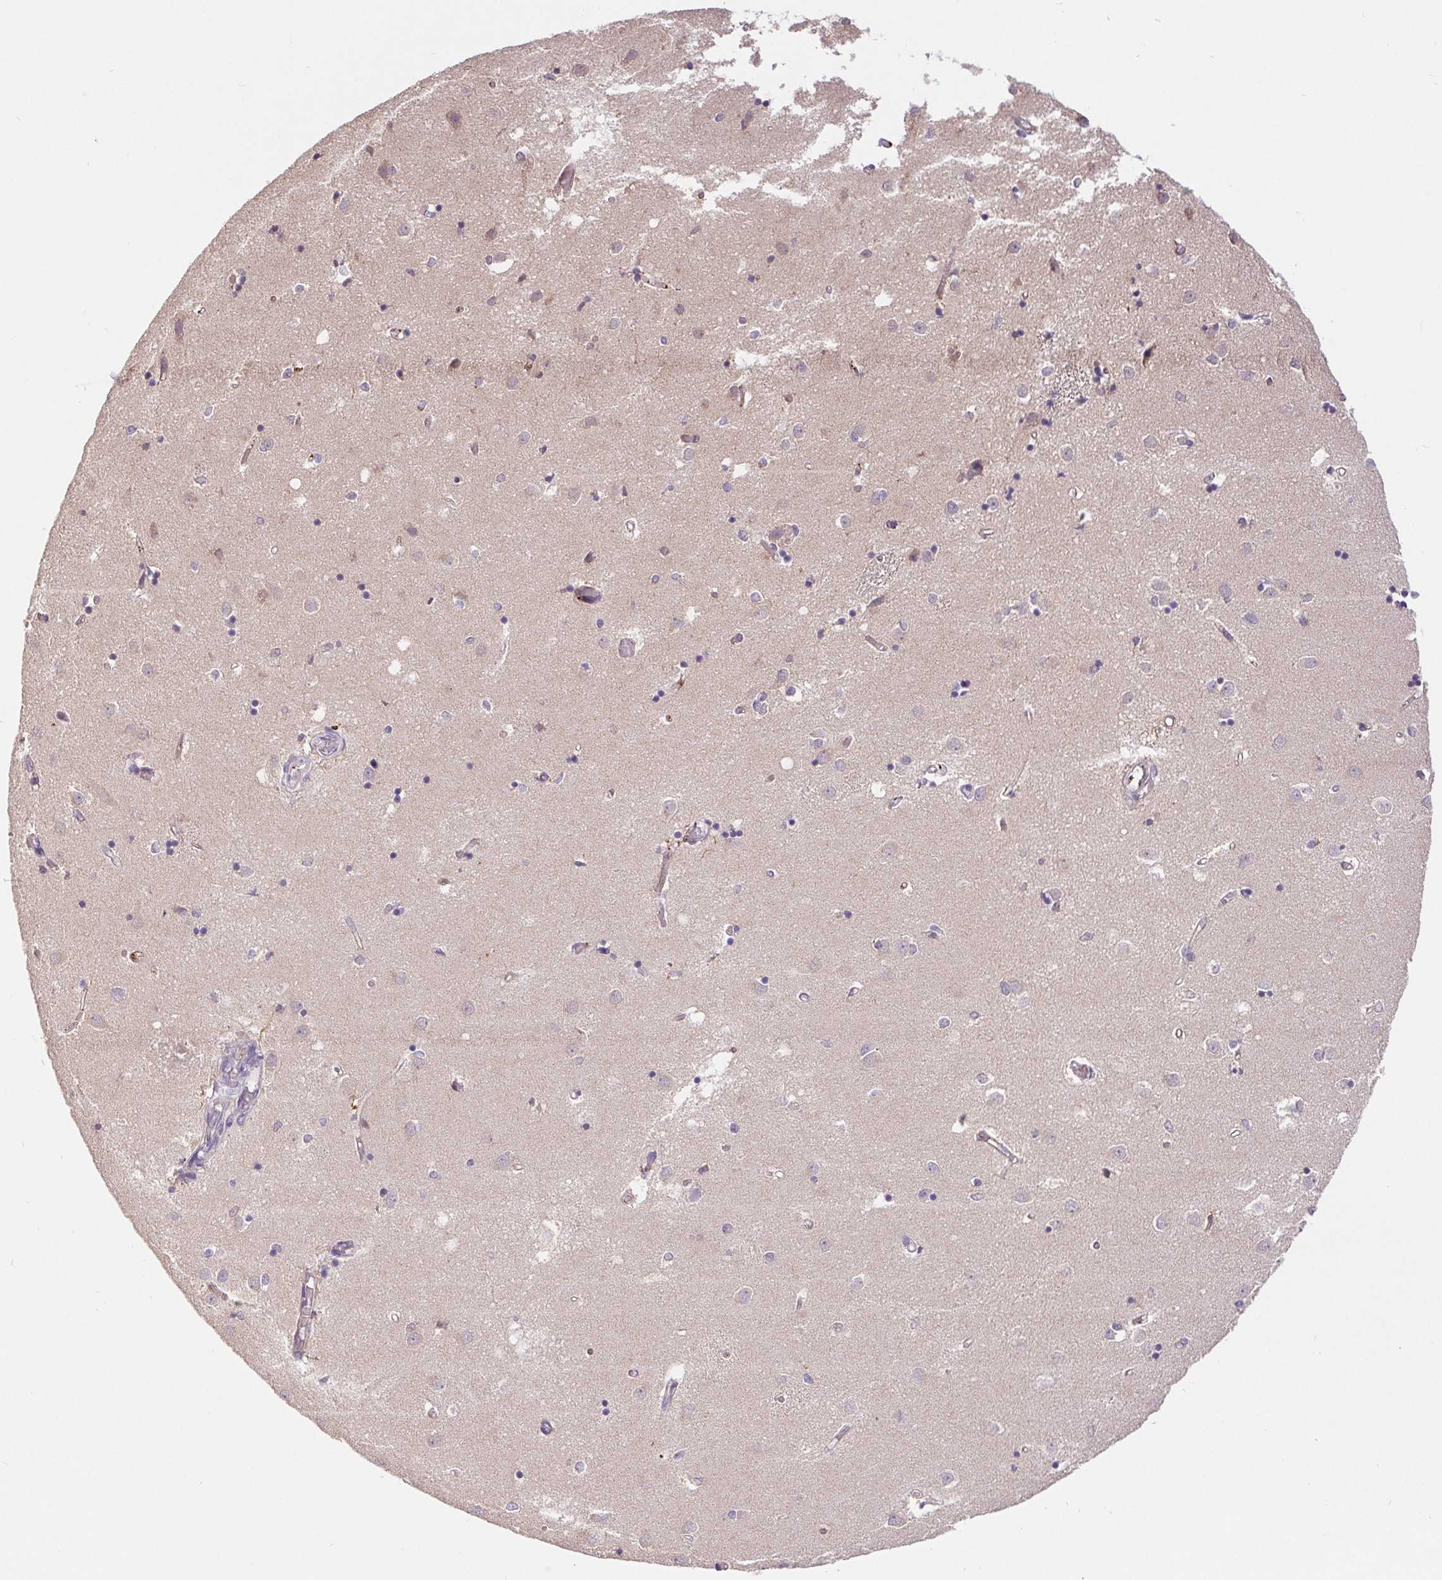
{"staining": {"intensity": "weak", "quantity": "<25%", "location": "cytoplasmic/membranous"}, "tissue": "caudate", "cell_type": "Glial cells", "image_type": "normal", "snomed": [{"axis": "morphology", "description": "Normal tissue, NOS"}, {"axis": "topography", "description": "Lateral ventricle wall"}], "caption": "A high-resolution image shows immunohistochemistry (IHC) staining of benign caudate, which reveals no significant positivity in glial cells. (DAB IHC visualized using brightfield microscopy, high magnification).", "gene": "EMC6", "patient": {"sex": "male", "age": 54}}